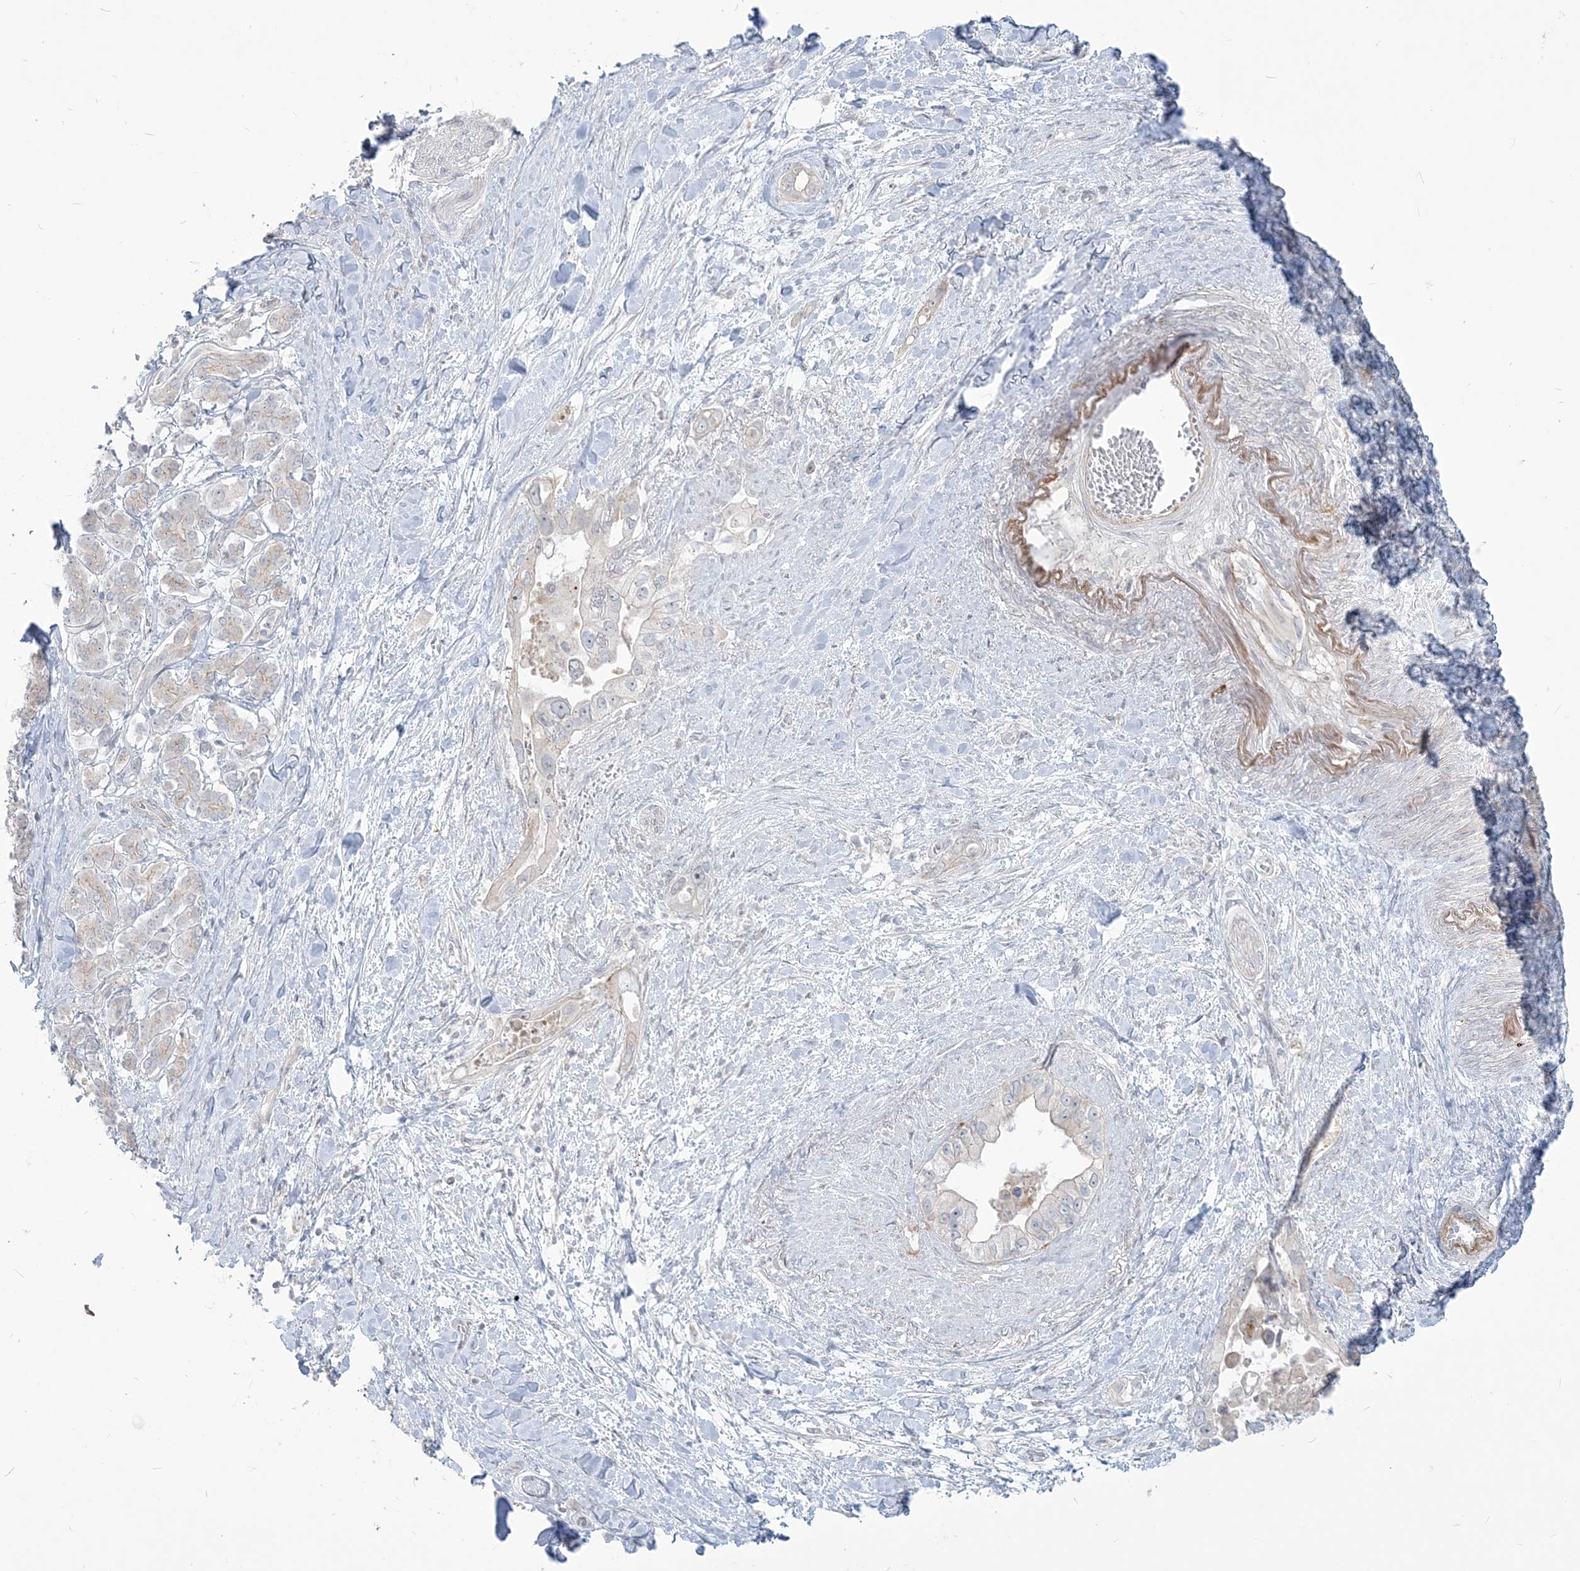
{"staining": {"intensity": "negative", "quantity": "none", "location": "none"}, "tissue": "pancreatic cancer", "cell_type": "Tumor cells", "image_type": "cancer", "snomed": [{"axis": "morphology", "description": "Inflammation, NOS"}, {"axis": "morphology", "description": "Adenocarcinoma, NOS"}, {"axis": "topography", "description": "Pancreas"}], "caption": "Immunohistochemical staining of human pancreatic adenocarcinoma reveals no significant staining in tumor cells.", "gene": "SDAD1", "patient": {"sex": "female", "age": 56}}